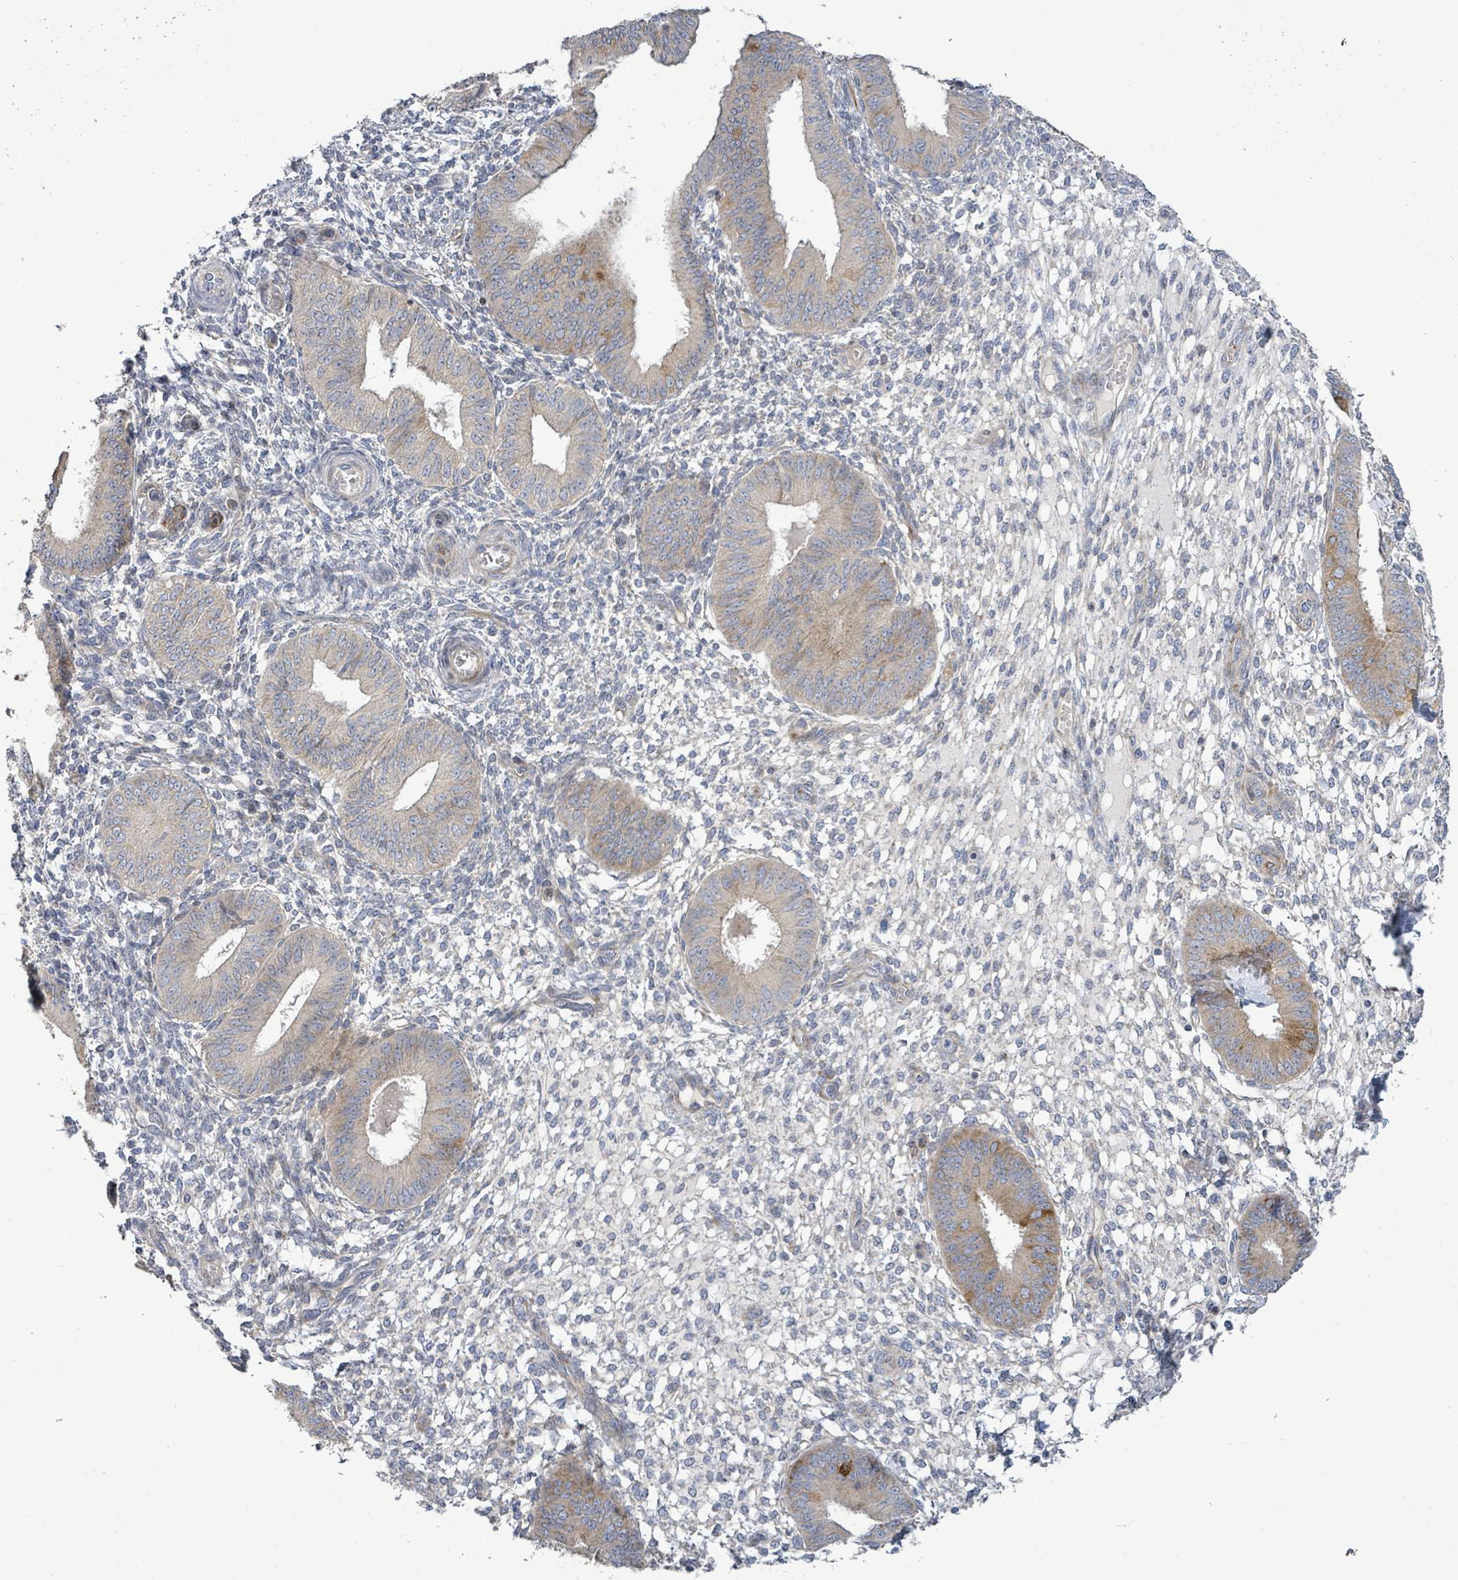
{"staining": {"intensity": "negative", "quantity": "none", "location": "none"}, "tissue": "endometrium", "cell_type": "Cells in endometrial stroma", "image_type": "normal", "snomed": [{"axis": "morphology", "description": "Normal tissue, NOS"}, {"axis": "topography", "description": "Endometrium"}], "caption": "Photomicrograph shows no protein expression in cells in endometrial stroma of unremarkable endometrium. (DAB immunohistochemistry (IHC) visualized using brightfield microscopy, high magnification).", "gene": "LILRA4", "patient": {"sex": "female", "age": 49}}